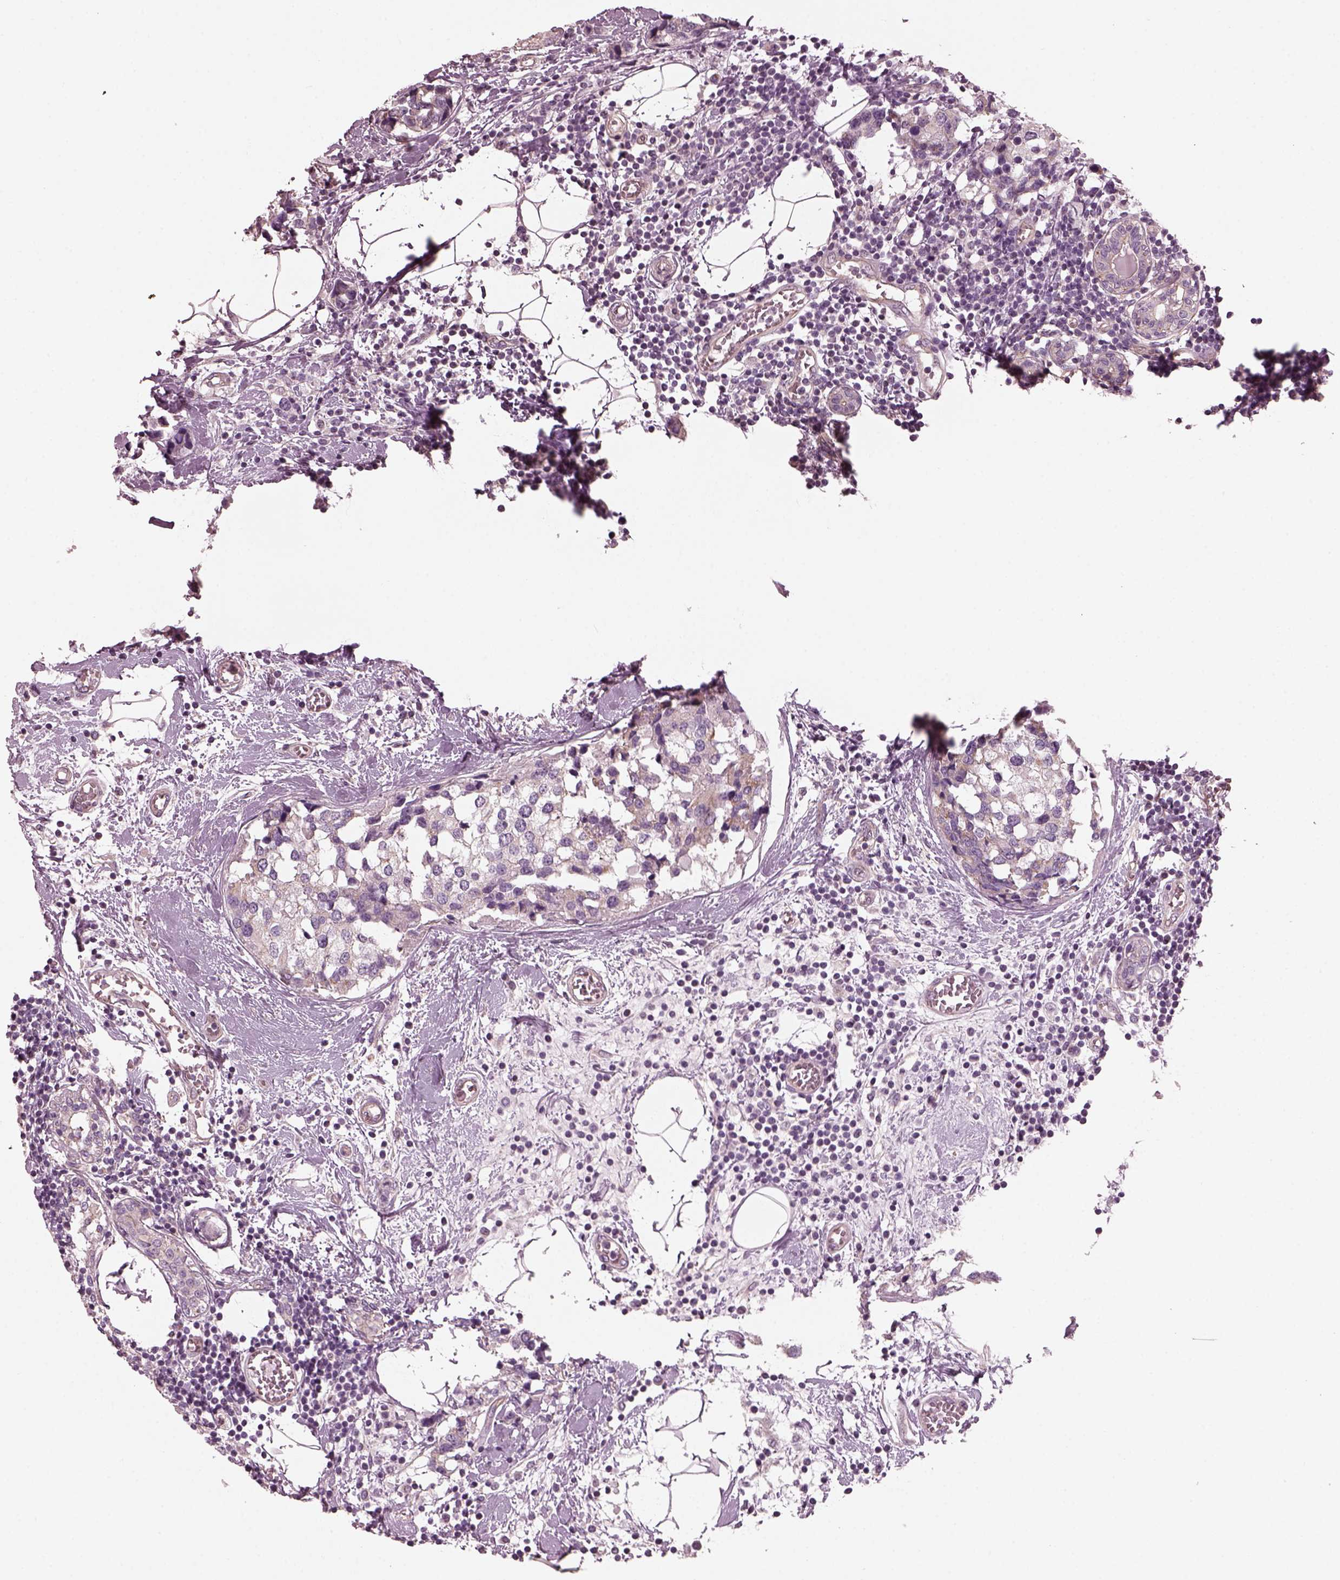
{"staining": {"intensity": "moderate", "quantity": "25%-75%", "location": "cytoplasmic/membranous"}, "tissue": "breast cancer", "cell_type": "Tumor cells", "image_type": "cancer", "snomed": [{"axis": "morphology", "description": "Lobular carcinoma"}, {"axis": "topography", "description": "Breast"}], "caption": "A medium amount of moderate cytoplasmic/membranous positivity is present in about 25%-75% of tumor cells in breast cancer (lobular carcinoma) tissue.", "gene": "ODAD1", "patient": {"sex": "female", "age": 59}}